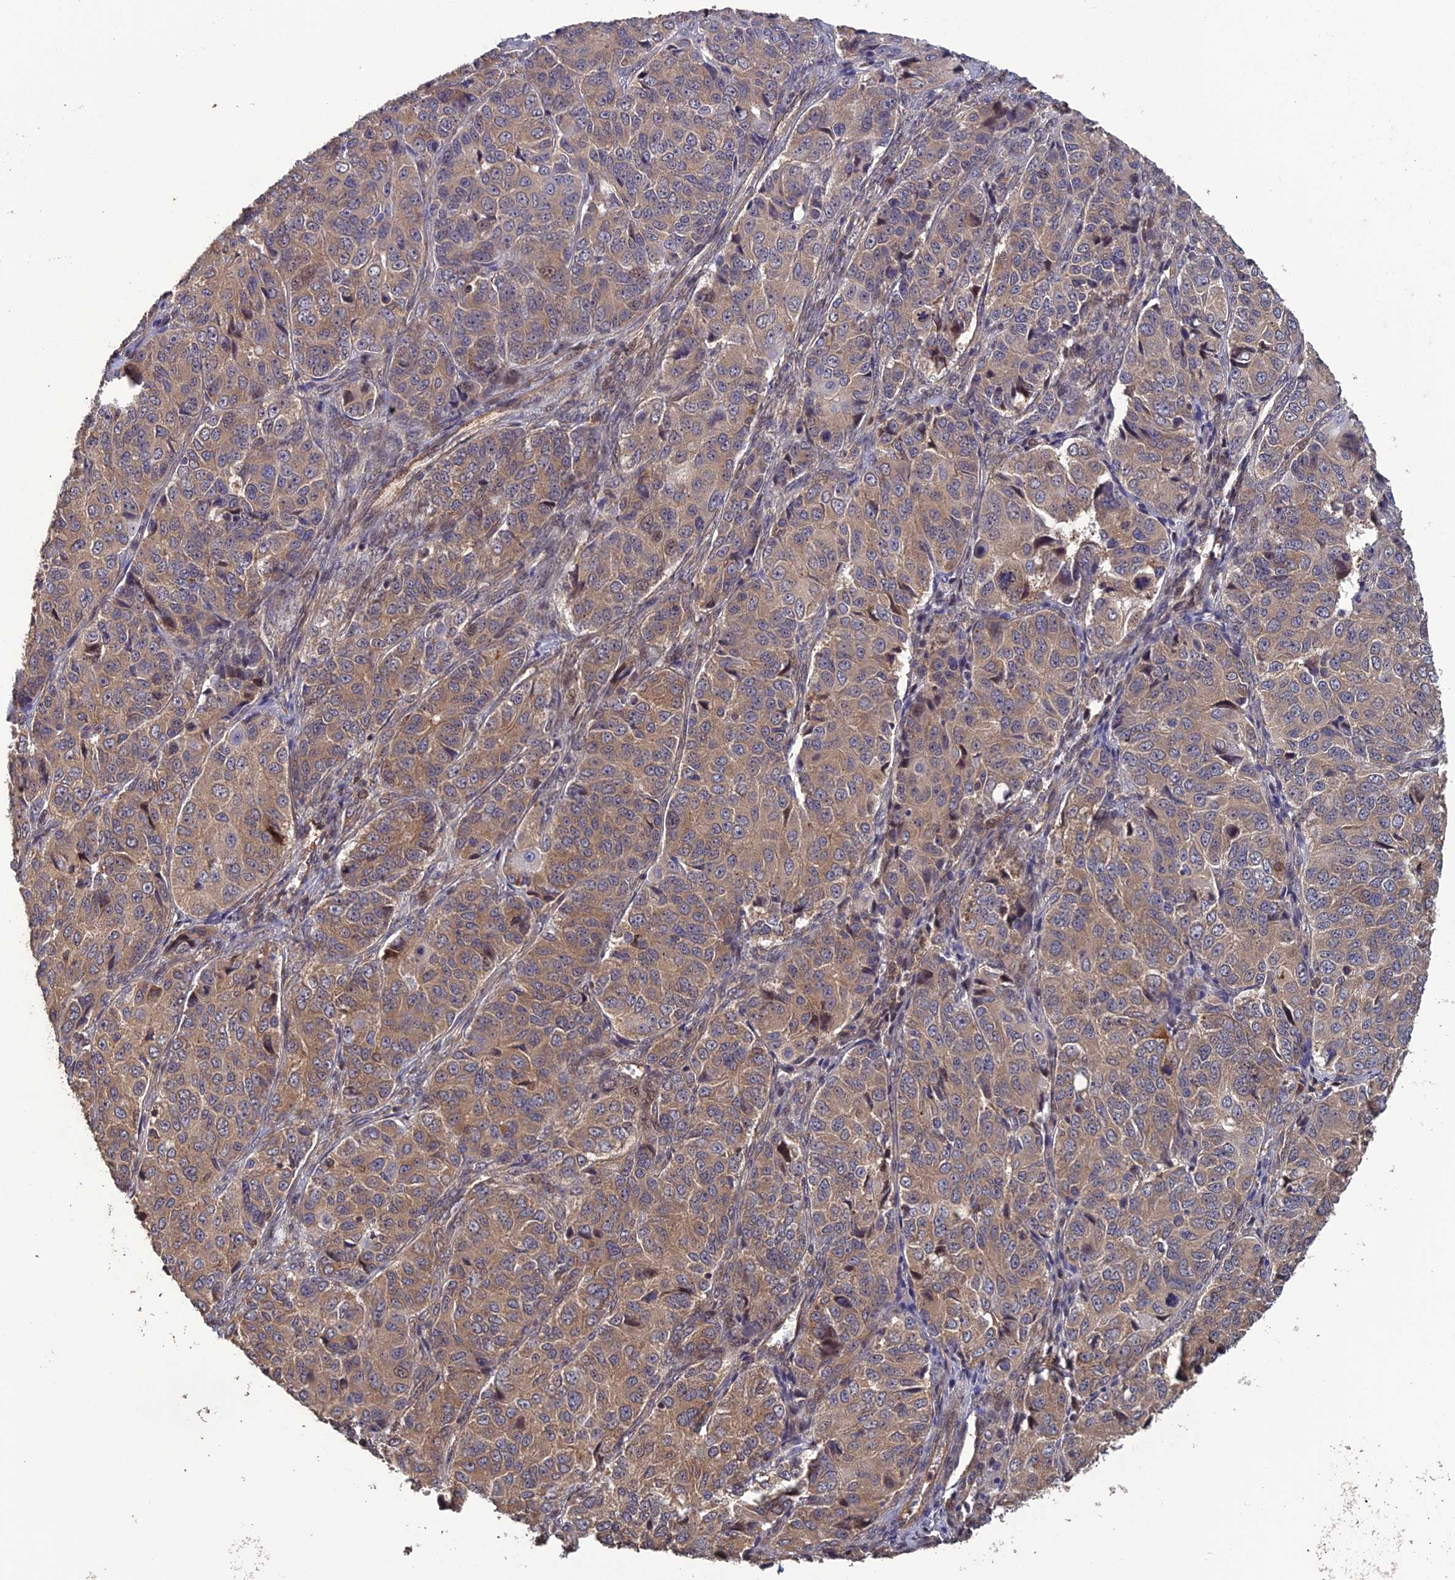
{"staining": {"intensity": "moderate", "quantity": ">75%", "location": "cytoplasmic/membranous"}, "tissue": "ovarian cancer", "cell_type": "Tumor cells", "image_type": "cancer", "snomed": [{"axis": "morphology", "description": "Carcinoma, endometroid"}, {"axis": "topography", "description": "Ovary"}], "caption": "Endometroid carcinoma (ovarian) stained with immunohistochemistry (IHC) demonstrates moderate cytoplasmic/membranous positivity in about >75% of tumor cells. (DAB = brown stain, brightfield microscopy at high magnification).", "gene": "LIN37", "patient": {"sex": "female", "age": 51}}